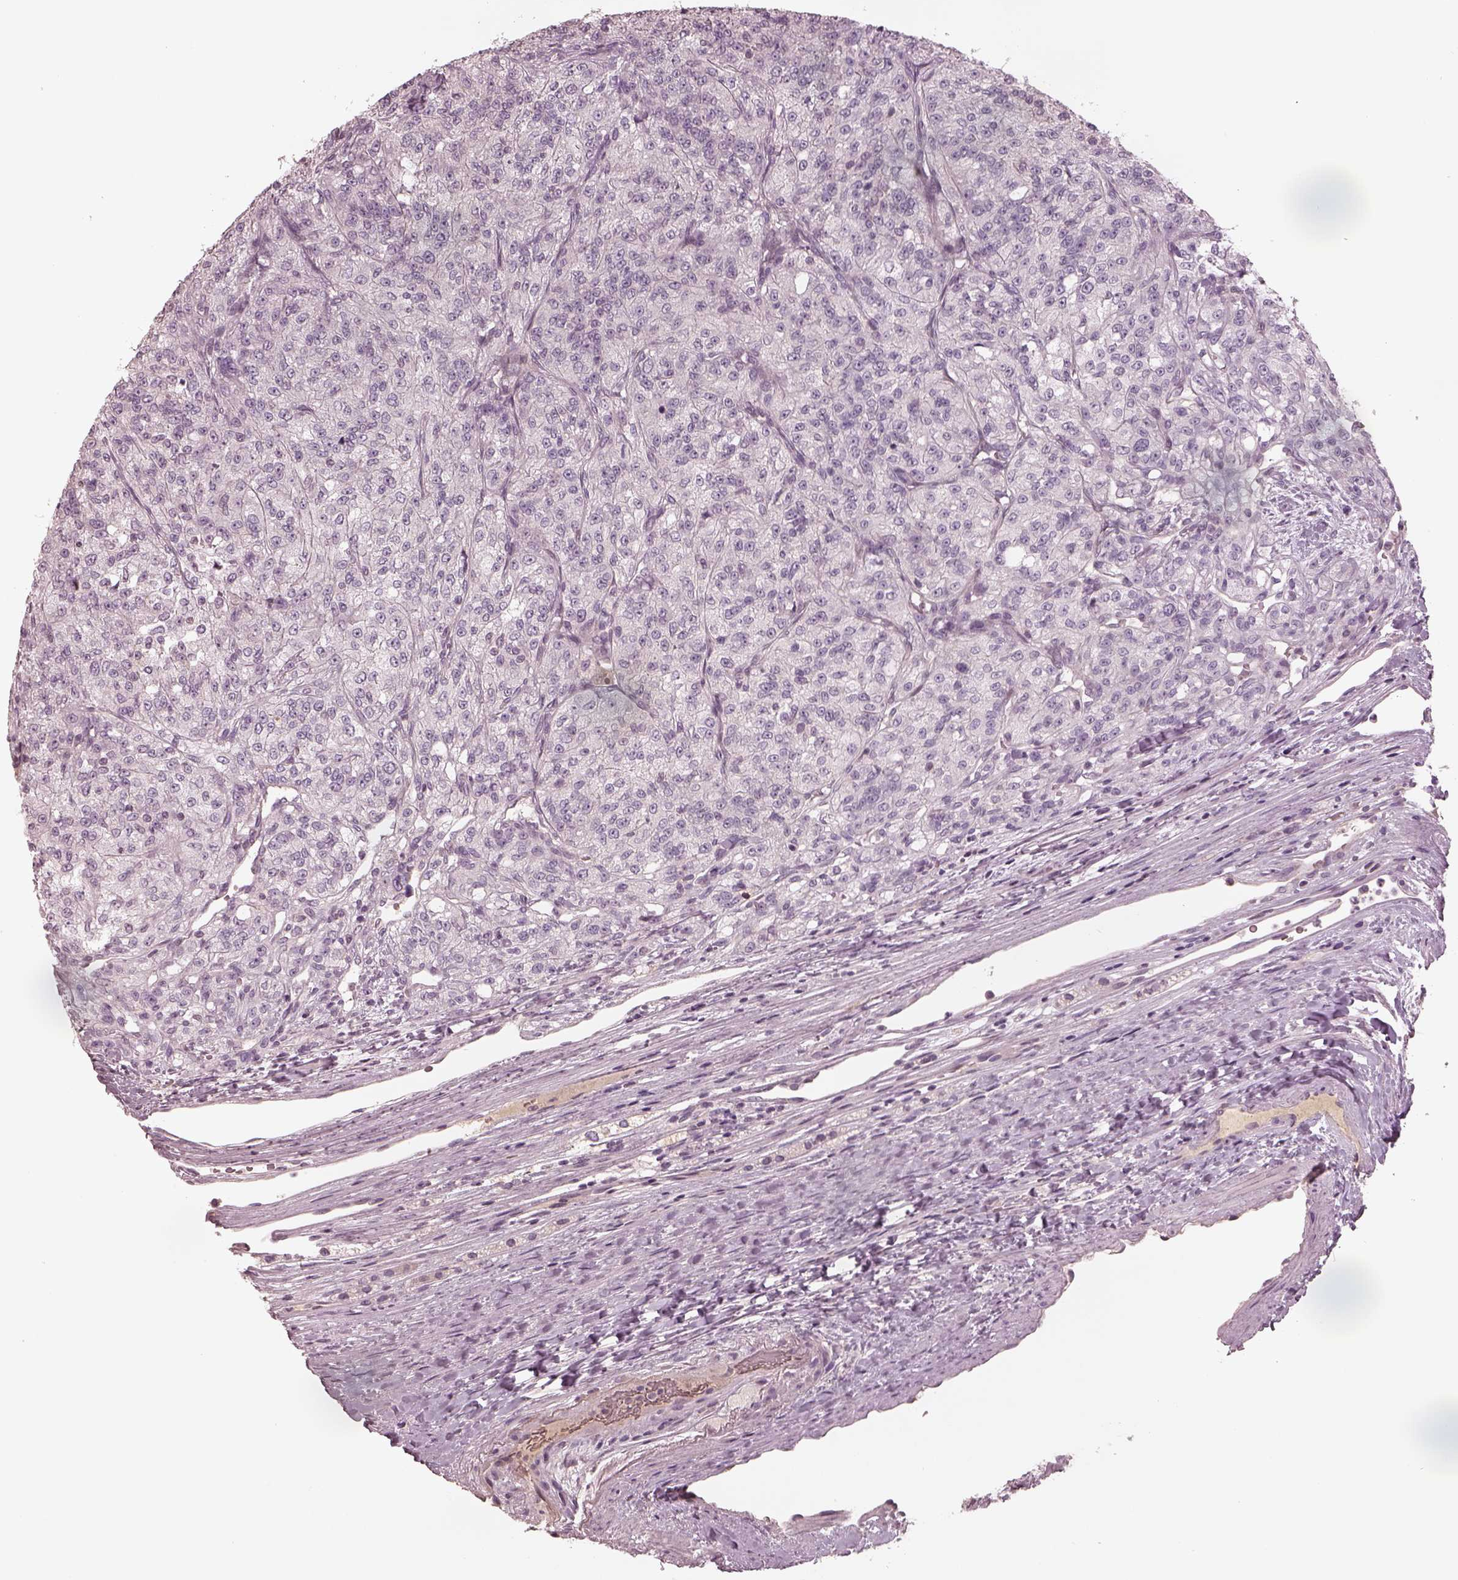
{"staining": {"intensity": "negative", "quantity": "none", "location": "none"}, "tissue": "renal cancer", "cell_type": "Tumor cells", "image_type": "cancer", "snomed": [{"axis": "morphology", "description": "Adenocarcinoma, NOS"}, {"axis": "topography", "description": "Kidney"}], "caption": "This is an IHC micrograph of adenocarcinoma (renal). There is no expression in tumor cells.", "gene": "TLX3", "patient": {"sex": "female", "age": 63}}